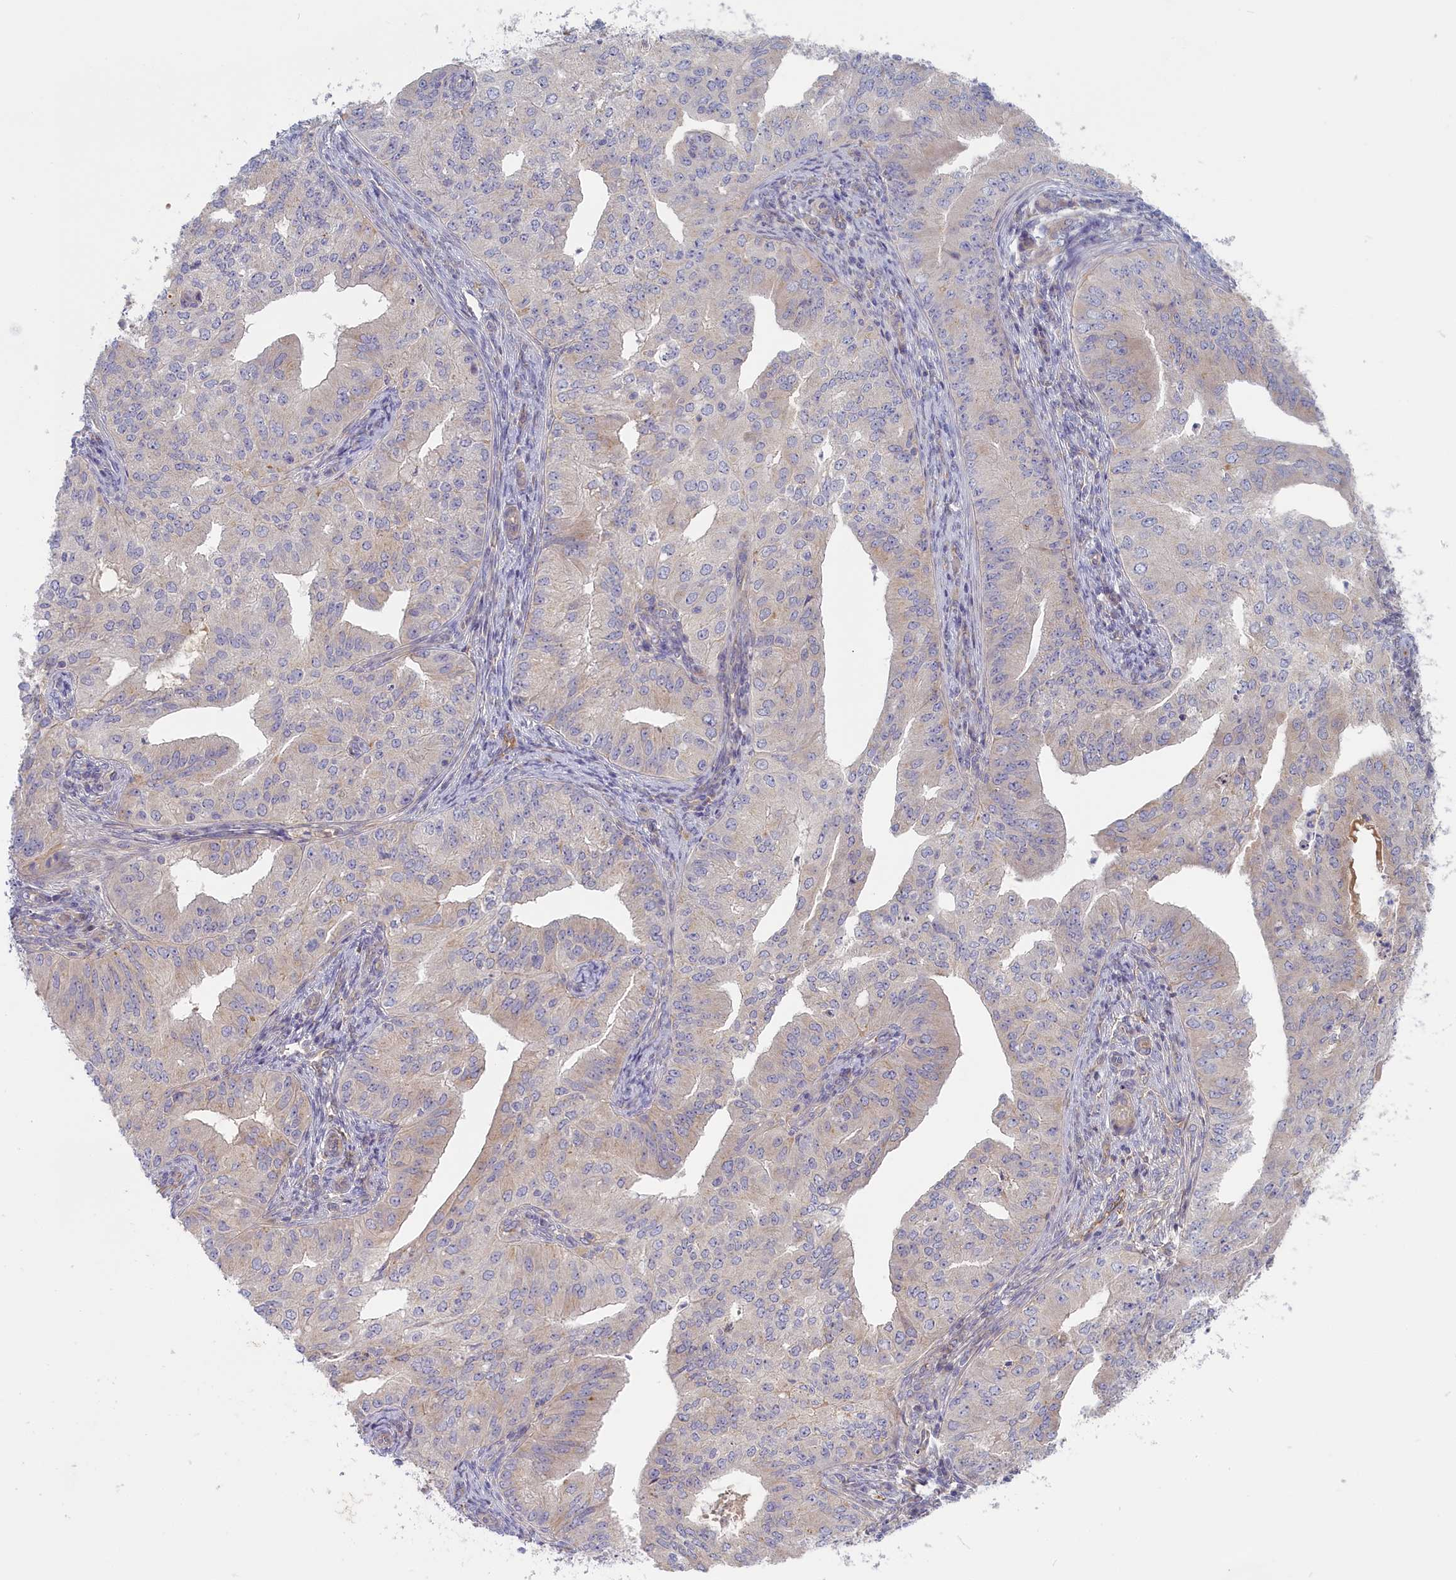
{"staining": {"intensity": "negative", "quantity": "none", "location": "none"}, "tissue": "endometrial cancer", "cell_type": "Tumor cells", "image_type": "cancer", "snomed": [{"axis": "morphology", "description": "Adenocarcinoma, NOS"}, {"axis": "topography", "description": "Endometrium"}], "caption": "Endometrial cancer was stained to show a protein in brown. There is no significant expression in tumor cells.", "gene": "STX16", "patient": {"sex": "female", "age": 50}}